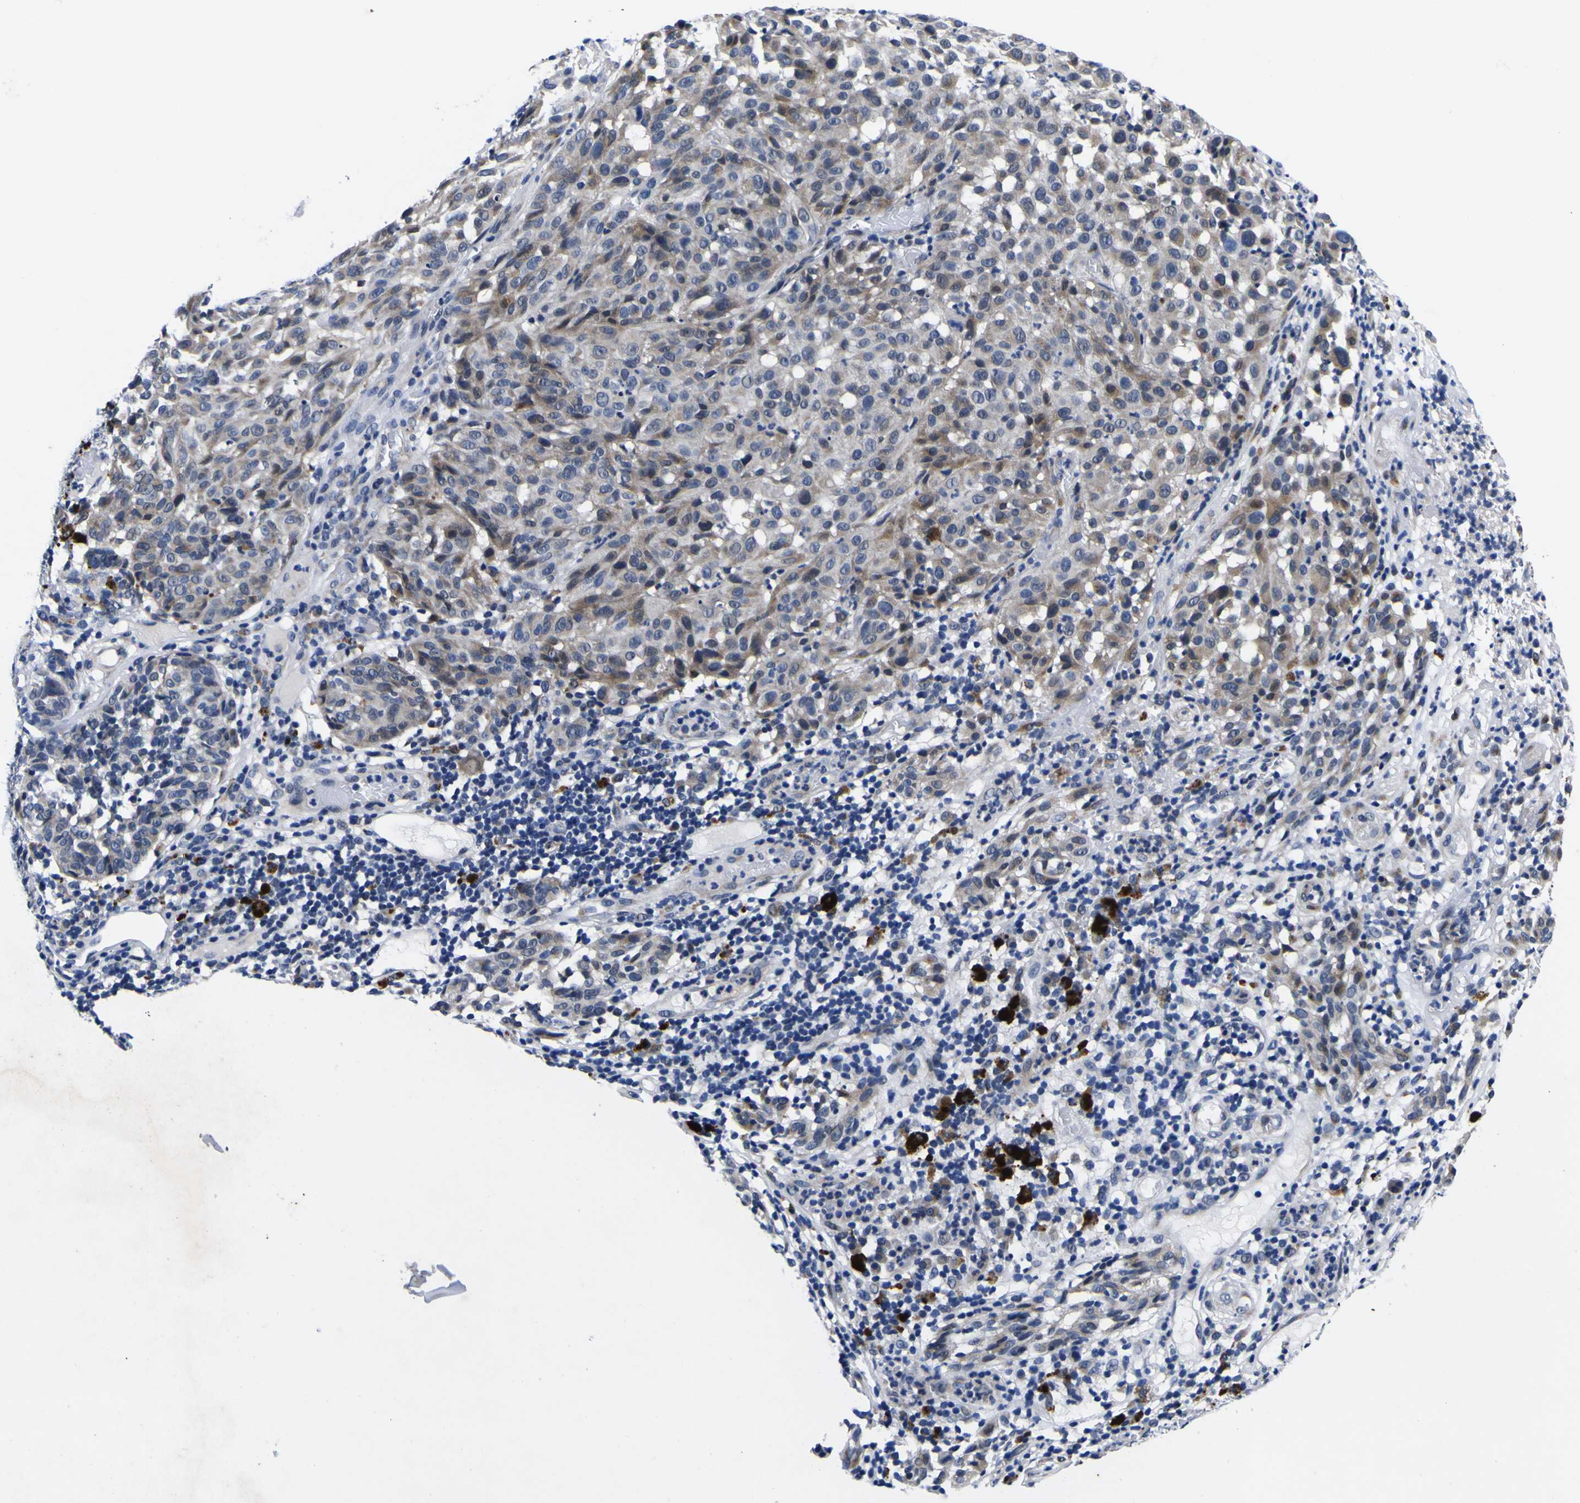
{"staining": {"intensity": "weak", "quantity": "25%-75%", "location": "cytoplasmic/membranous"}, "tissue": "melanoma", "cell_type": "Tumor cells", "image_type": "cancer", "snomed": [{"axis": "morphology", "description": "Malignant melanoma, NOS"}, {"axis": "topography", "description": "Skin"}], "caption": "About 25%-75% of tumor cells in human malignant melanoma exhibit weak cytoplasmic/membranous protein expression as visualized by brown immunohistochemical staining.", "gene": "IGFLR1", "patient": {"sex": "female", "age": 46}}